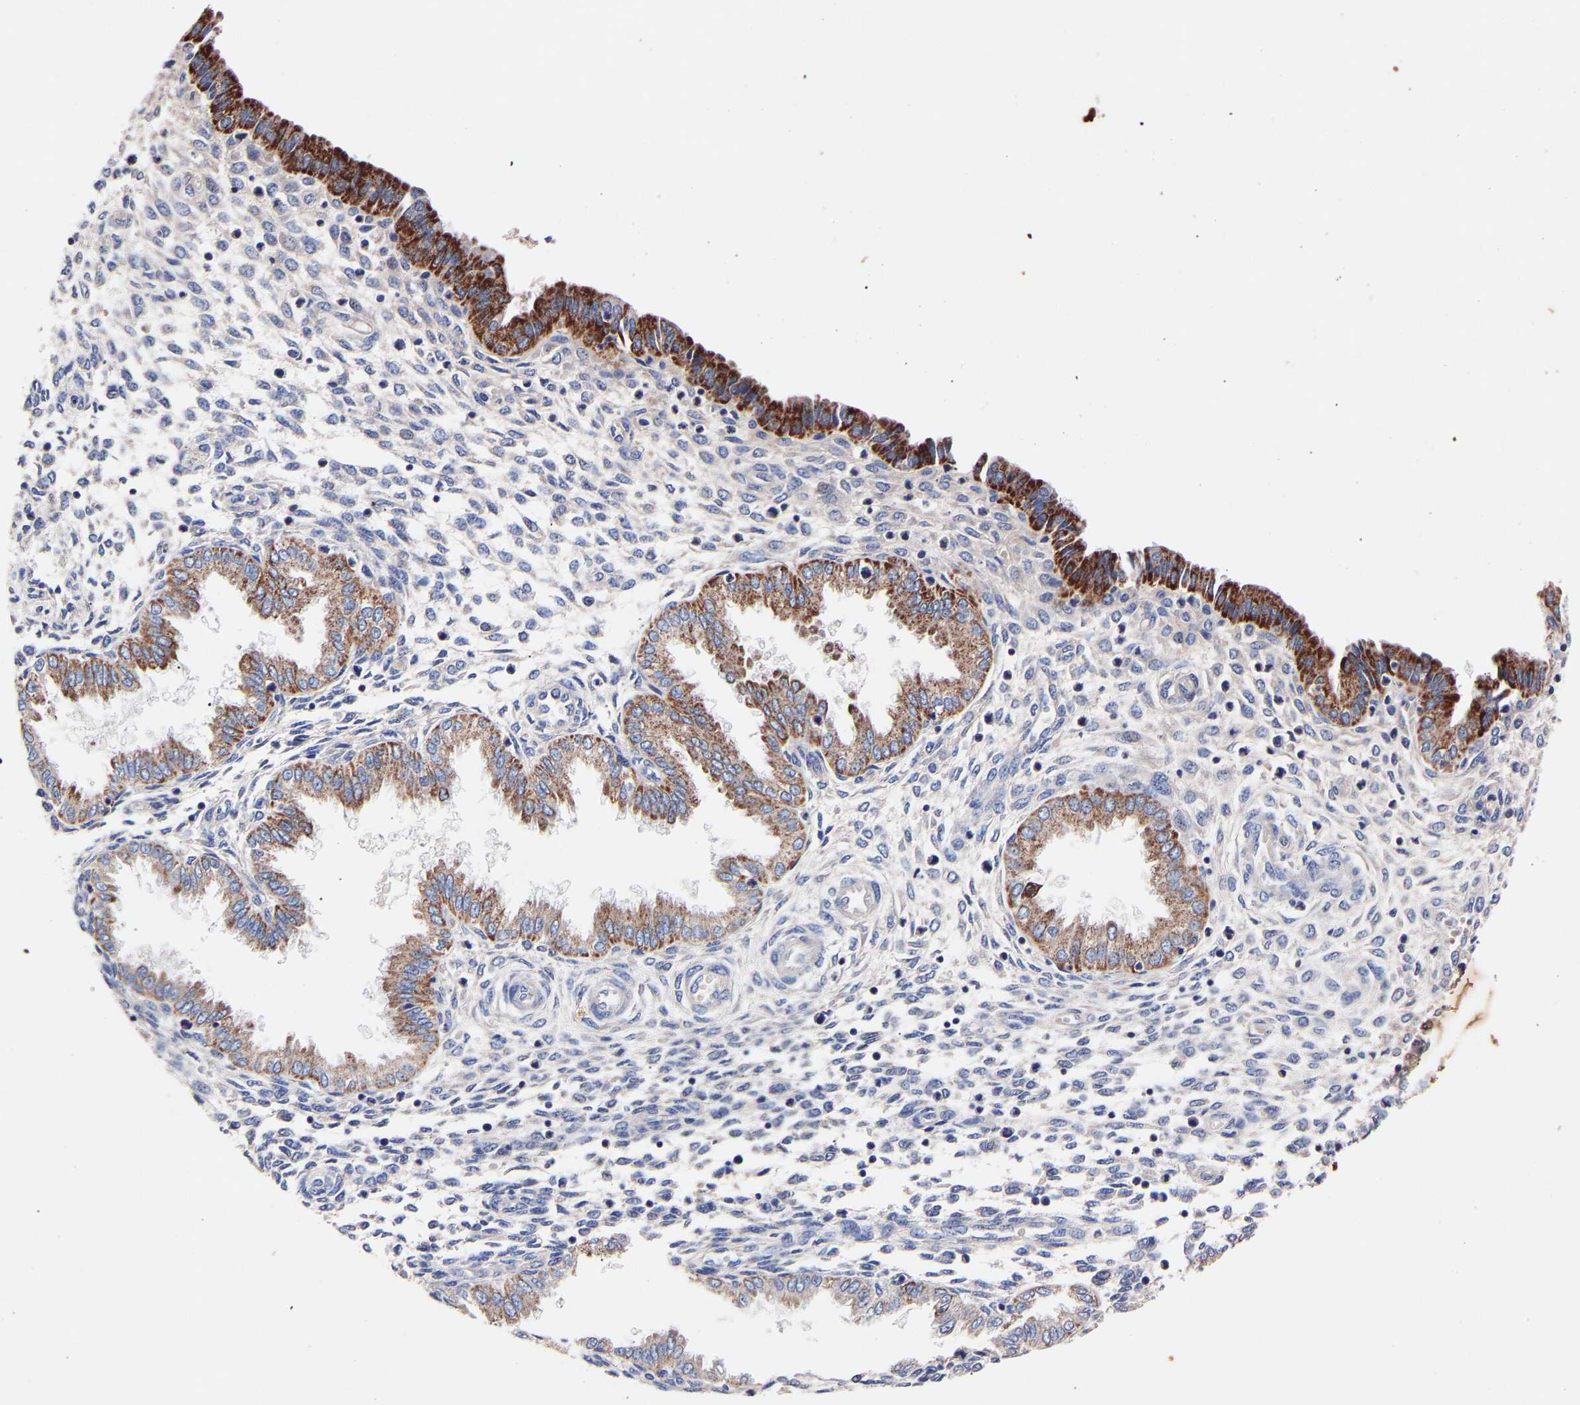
{"staining": {"intensity": "negative", "quantity": "none", "location": "none"}, "tissue": "endometrium", "cell_type": "Cells in endometrial stroma", "image_type": "normal", "snomed": [{"axis": "morphology", "description": "Normal tissue, NOS"}, {"axis": "topography", "description": "Endometrium"}], "caption": "High power microscopy histopathology image of an immunohistochemistry (IHC) micrograph of benign endometrium, revealing no significant staining in cells in endometrial stroma.", "gene": "SEM1", "patient": {"sex": "female", "age": 33}}